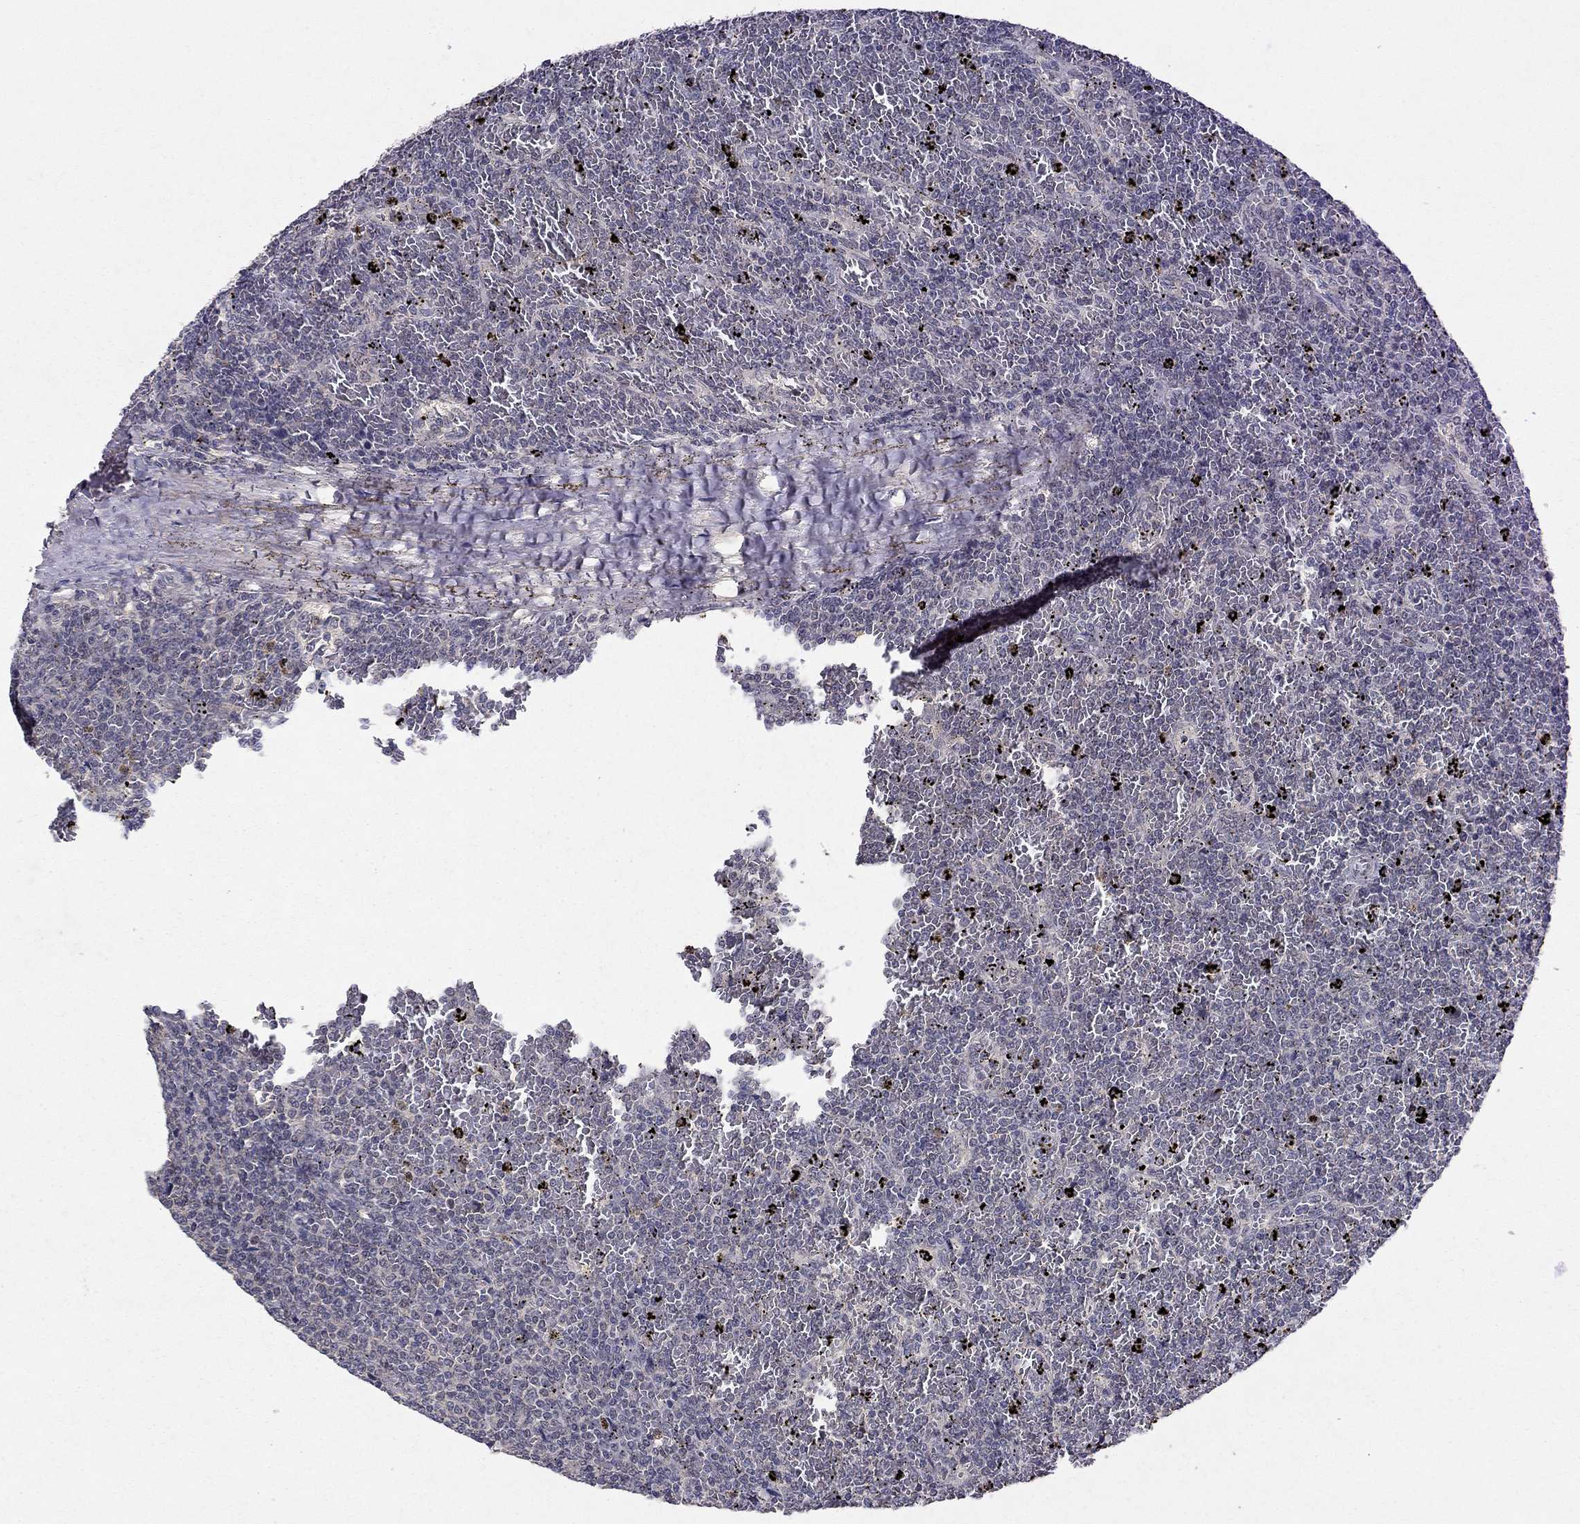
{"staining": {"intensity": "negative", "quantity": "none", "location": "none"}, "tissue": "lymphoma", "cell_type": "Tumor cells", "image_type": "cancer", "snomed": [{"axis": "morphology", "description": "Malignant lymphoma, non-Hodgkin's type, Low grade"}, {"axis": "topography", "description": "Spleen"}], "caption": "Tumor cells show no significant staining in malignant lymphoma, non-Hodgkin's type (low-grade).", "gene": "ESR2", "patient": {"sex": "female", "age": 77}}